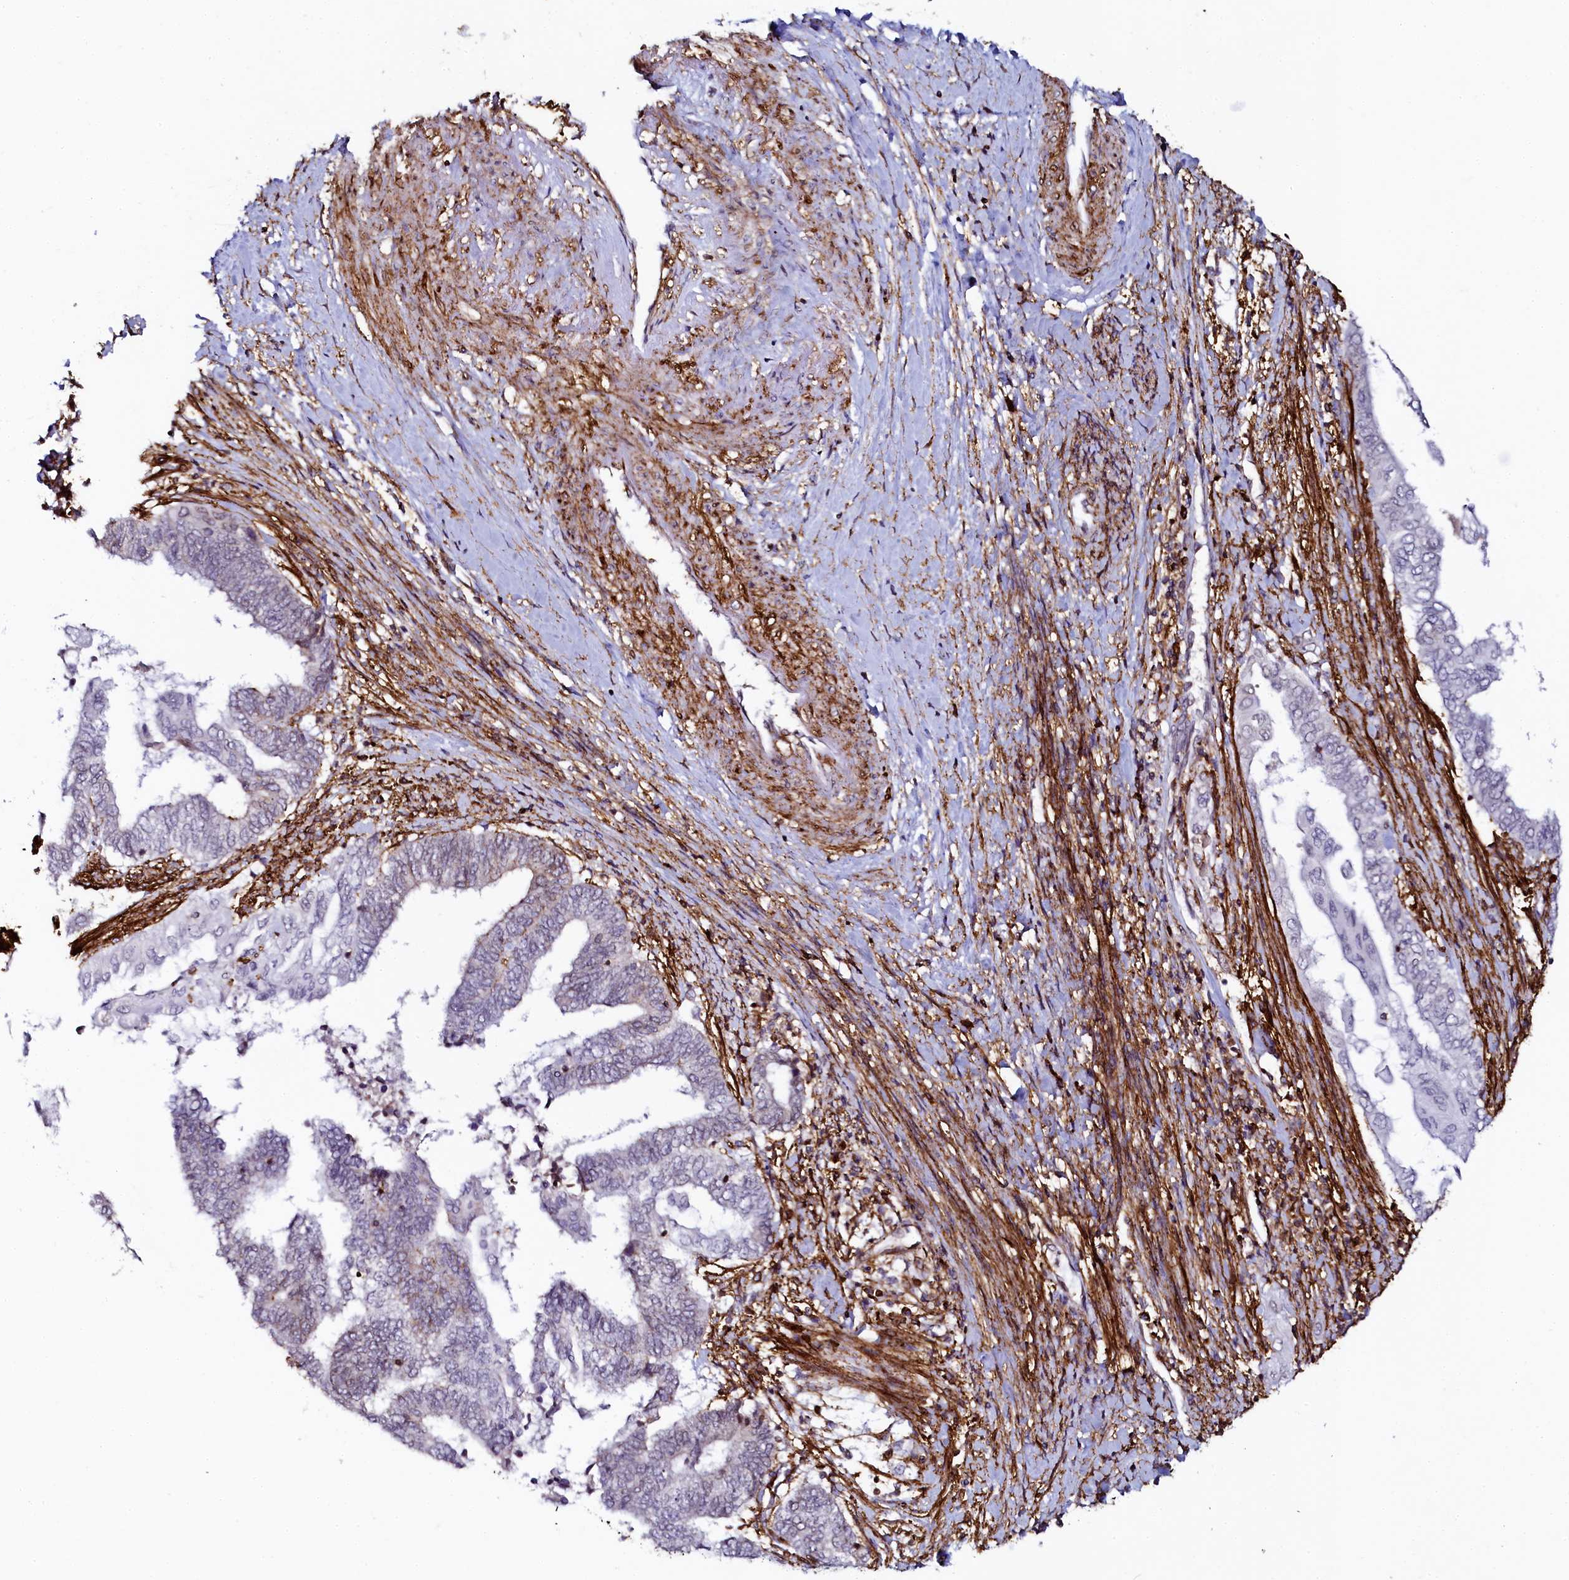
{"staining": {"intensity": "negative", "quantity": "none", "location": "none"}, "tissue": "endometrial cancer", "cell_type": "Tumor cells", "image_type": "cancer", "snomed": [{"axis": "morphology", "description": "Adenocarcinoma, NOS"}, {"axis": "topography", "description": "Uterus"}, {"axis": "topography", "description": "Endometrium"}], "caption": "Tumor cells are negative for protein expression in human endometrial cancer.", "gene": "AAAS", "patient": {"sex": "female", "age": 70}}